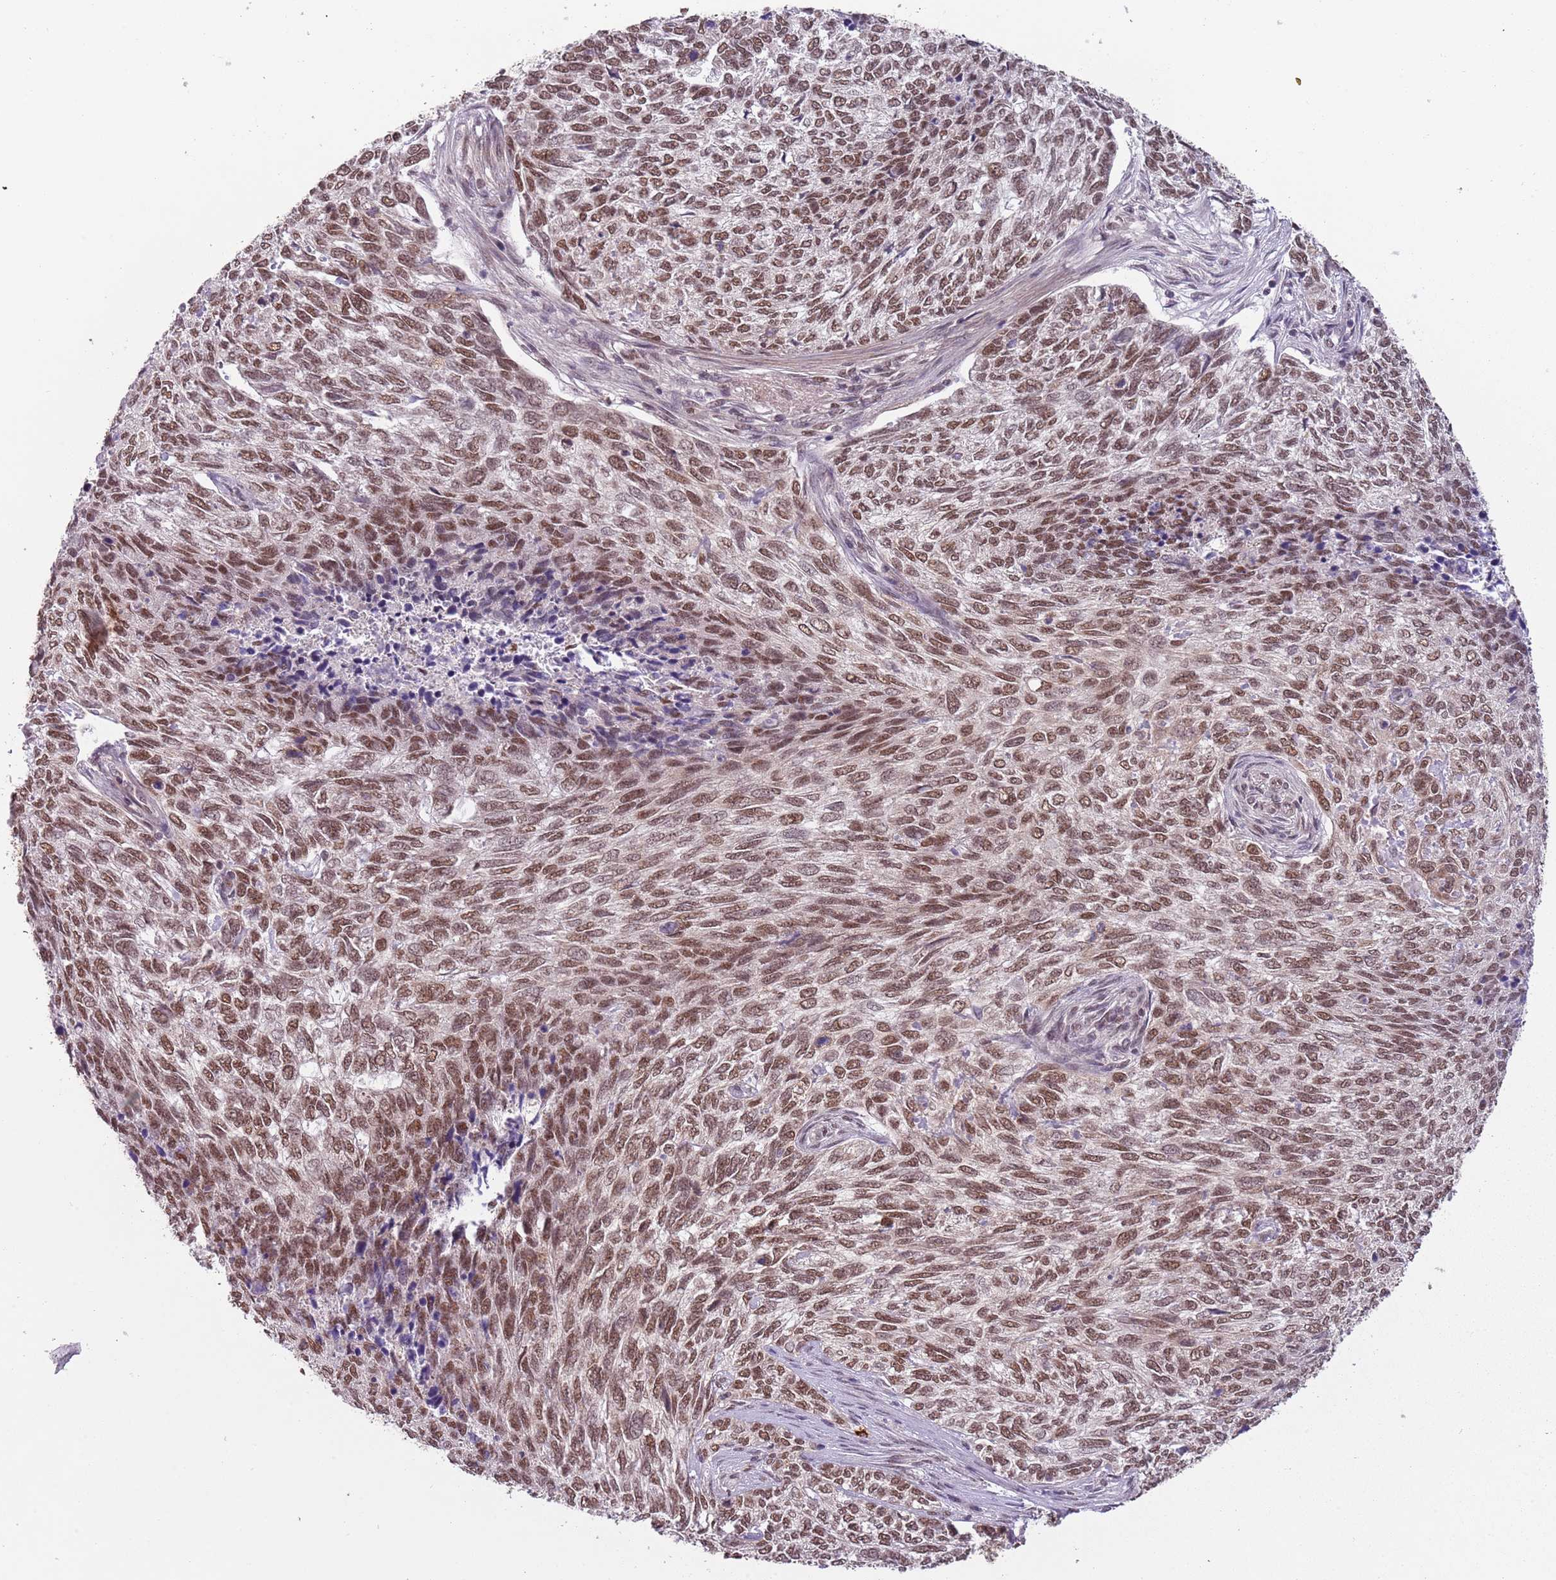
{"staining": {"intensity": "moderate", "quantity": ">75%", "location": "nuclear"}, "tissue": "skin cancer", "cell_type": "Tumor cells", "image_type": "cancer", "snomed": [{"axis": "morphology", "description": "Basal cell carcinoma"}, {"axis": "topography", "description": "Skin"}], "caption": "Immunohistochemistry staining of skin cancer, which demonstrates medium levels of moderate nuclear expression in approximately >75% of tumor cells indicating moderate nuclear protein staining. The staining was performed using DAB (3,3'-diaminobenzidine) (brown) for protein detection and nuclei were counterstained in hematoxylin (blue).", "gene": "FAM120AOS", "patient": {"sex": "female", "age": 65}}